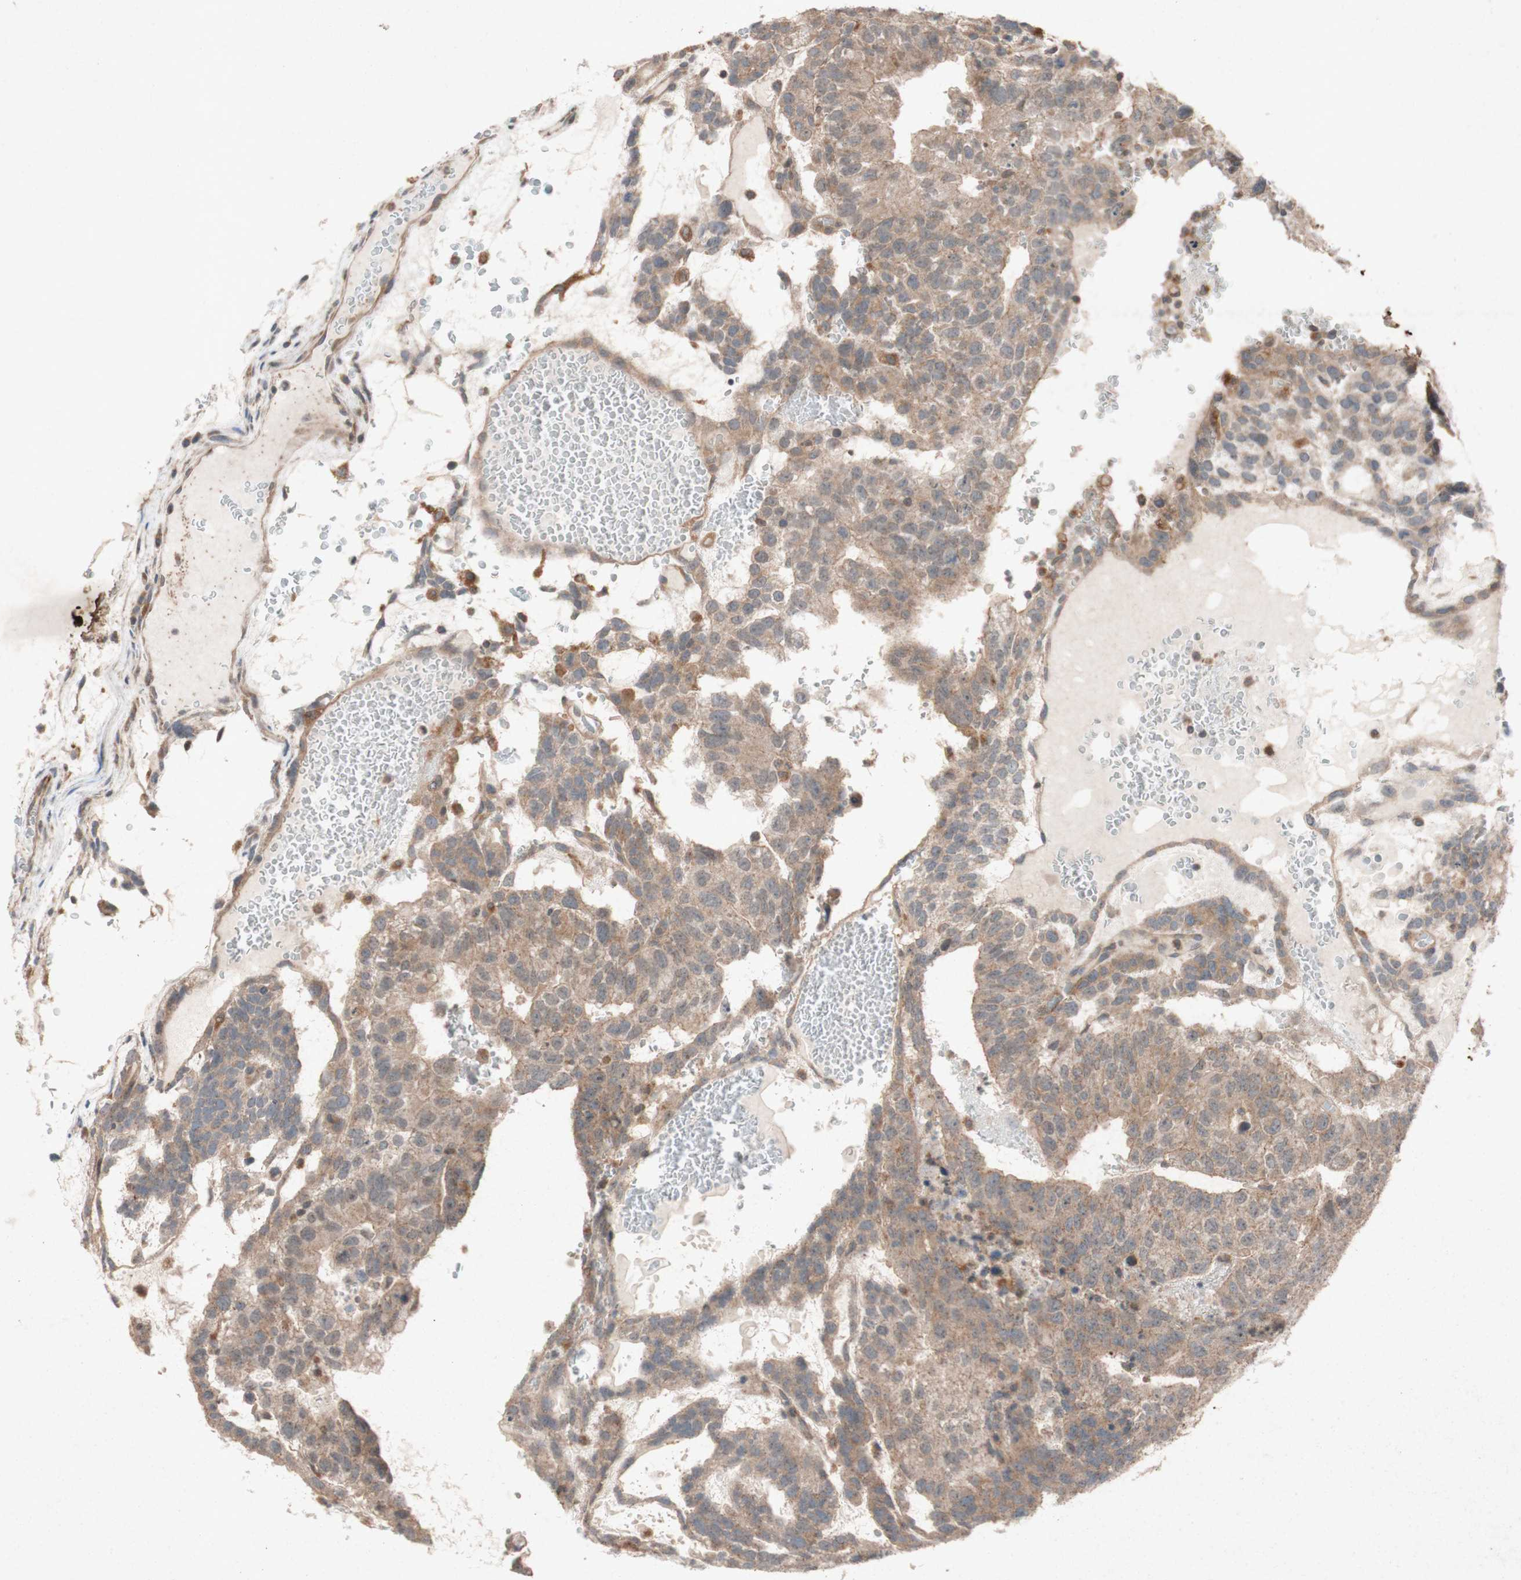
{"staining": {"intensity": "moderate", "quantity": ">75%", "location": "cytoplasmic/membranous"}, "tissue": "testis cancer", "cell_type": "Tumor cells", "image_type": "cancer", "snomed": [{"axis": "morphology", "description": "Seminoma, NOS"}, {"axis": "morphology", "description": "Carcinoma, Embryonal, NOS"}, {"axis": "topography", "description": "Testis"}], "caption": "Brown immunohistochemical staining in testis embryonal carcinoma displays moderate cytoplasmic/membranous staining in approximately >75% of tumor cells.", "gene": "ATP6V1F", "patient": {"sex": "male", "age": 52}}